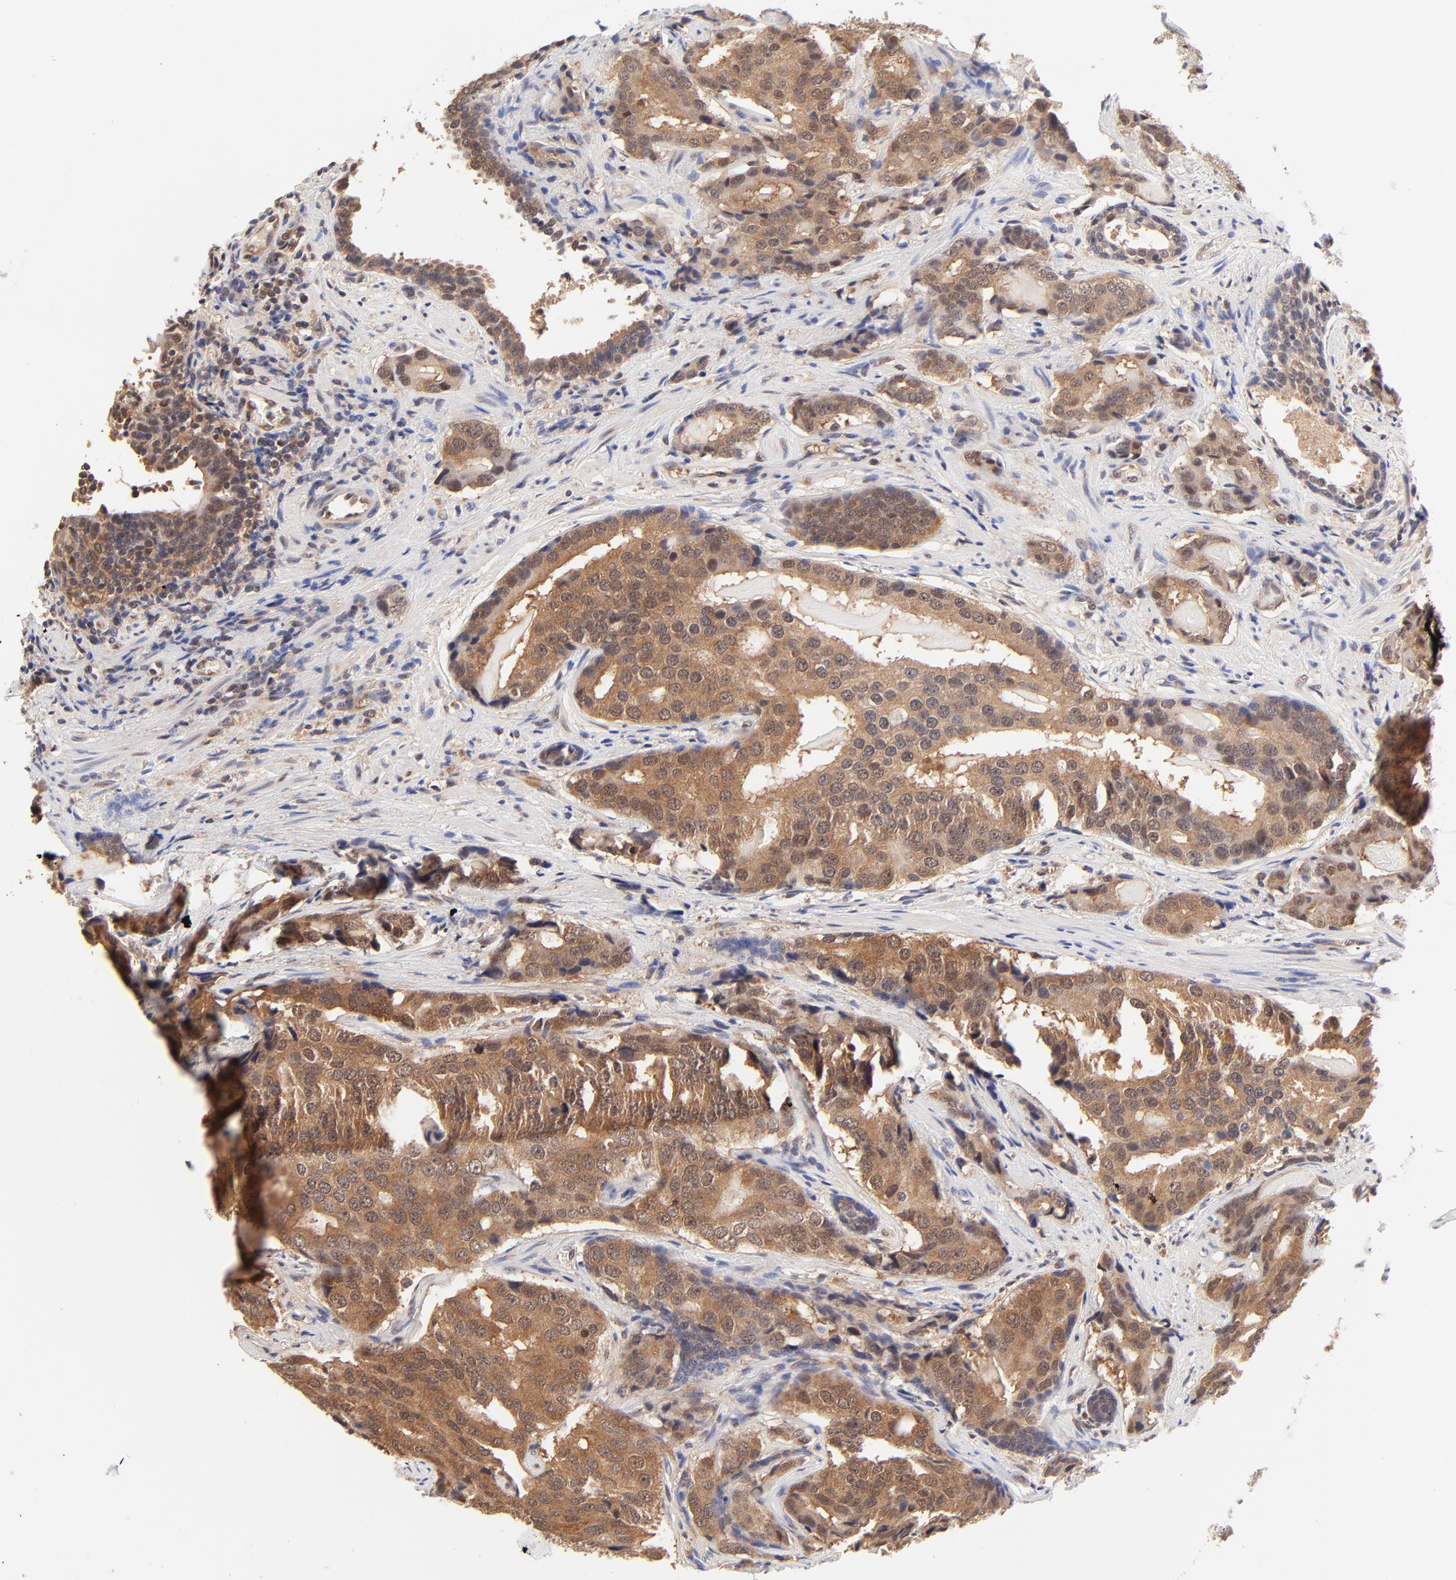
{"staining": {"intensity": "moderate", "quantity": ">75%", "location": "cytoplasmic/membranous"}, "tissue": "prostate cancer", "cell_type": "Tumor cells", "image_type": "cancer", "snomed": [{"axis": "morphology", "description": "Adenocarcinoma, High grade"}, {"axis": "topography", "description": "Prostate"}], "caption": "Tumor cells display moderate cytoplasmic/membranous expression in approximately >75% of cells in prostate cancer.", "gene": "PSMC4", "patient": {"sex": "male", "age": 58}}